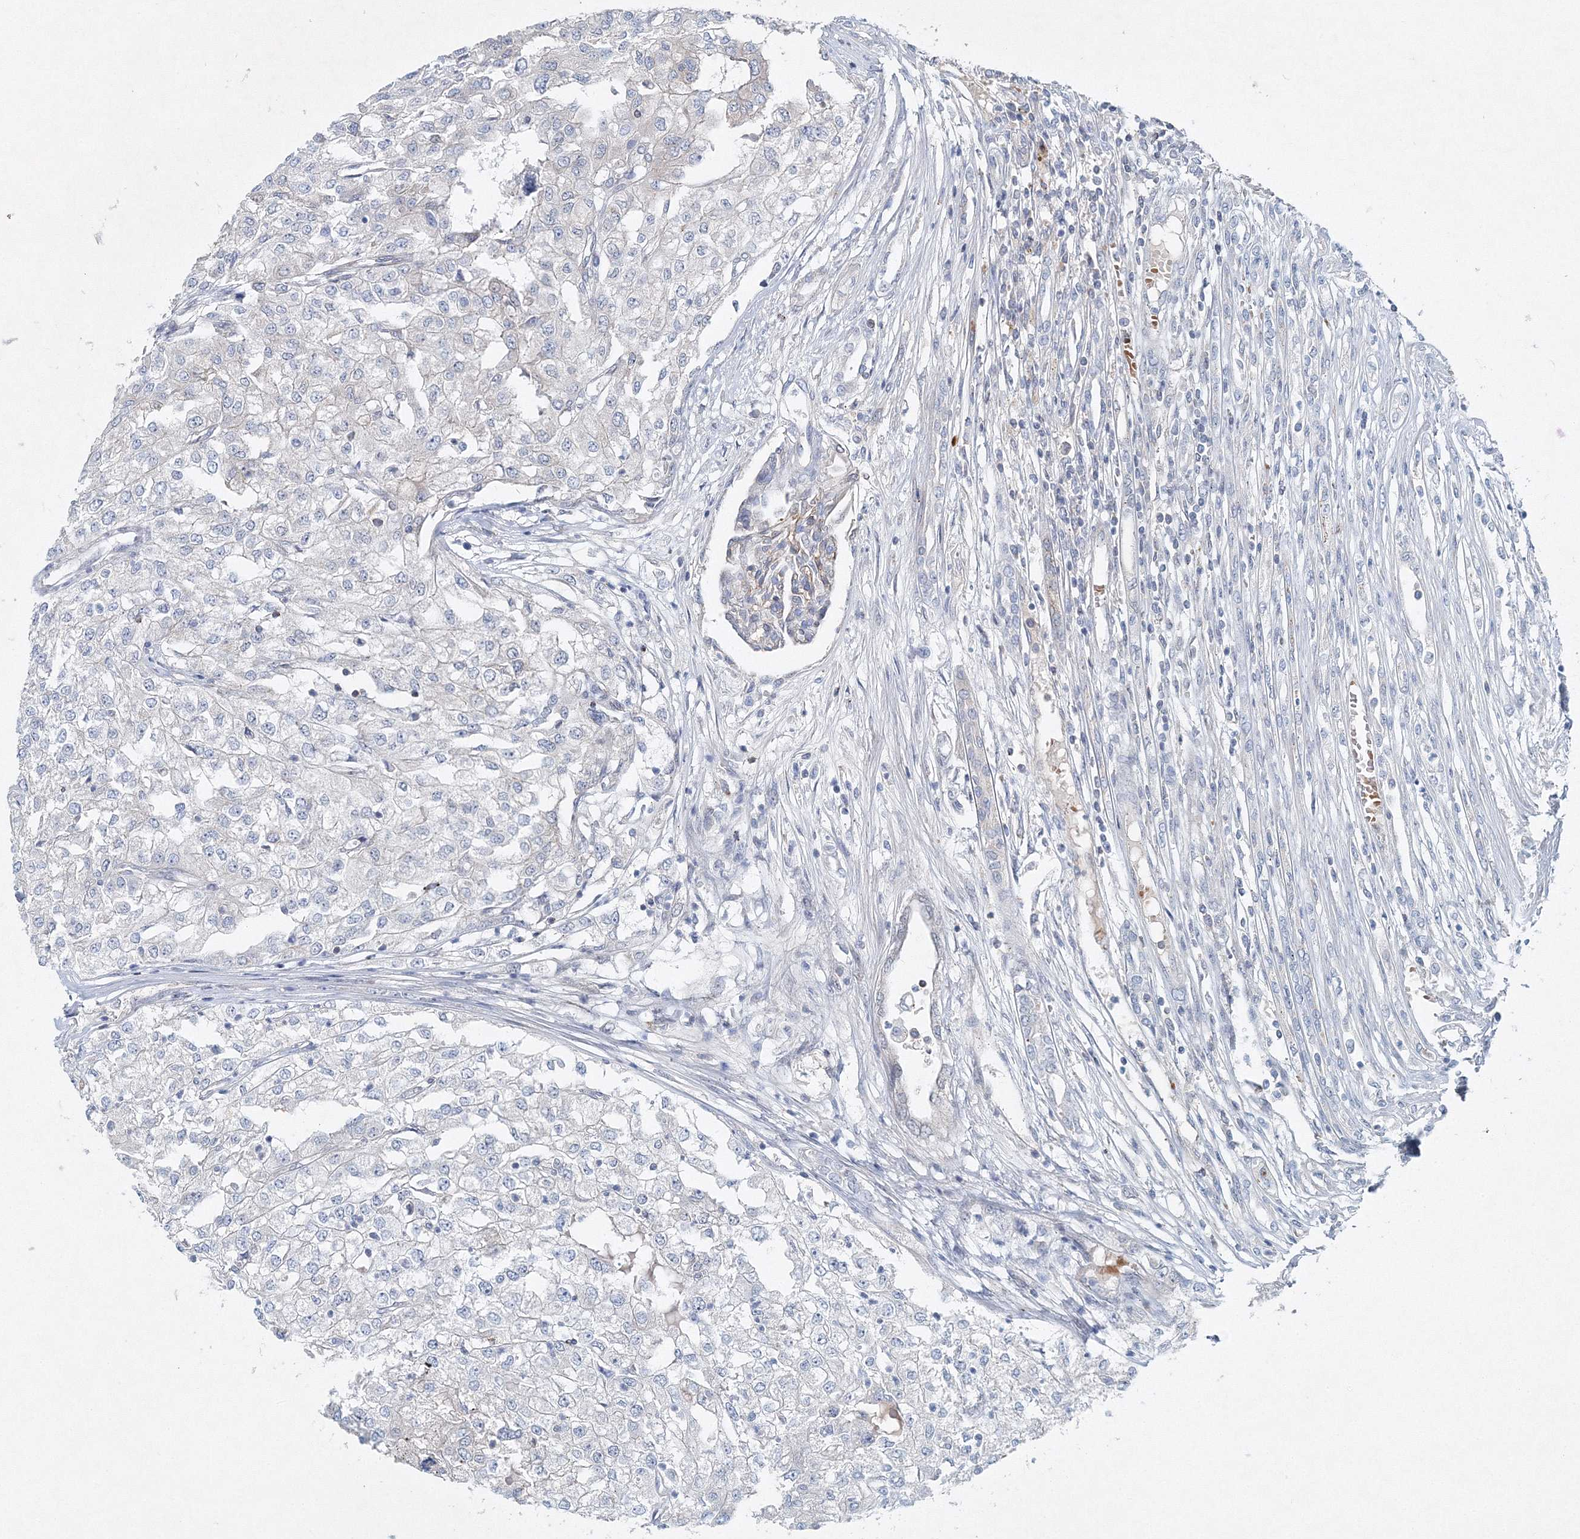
{"staining": {"intensity": "negative", "quantity": "none", "location": "none"}, "tissue": "renal cancer", "cell_type": "Tumor cells", "image_type": "cancer", "snomed": [{"axis": "morphology", "description": "Adenocarcinoma, NOS"}, {"axis": "topography", "description": "Kidney"}], "caption": "Tumor cells are negative for brown protein staining in renal cancer (adenocarcinoma).", "gene": "SH3BP5", "patient": {"sex": "female", "age": 54}}